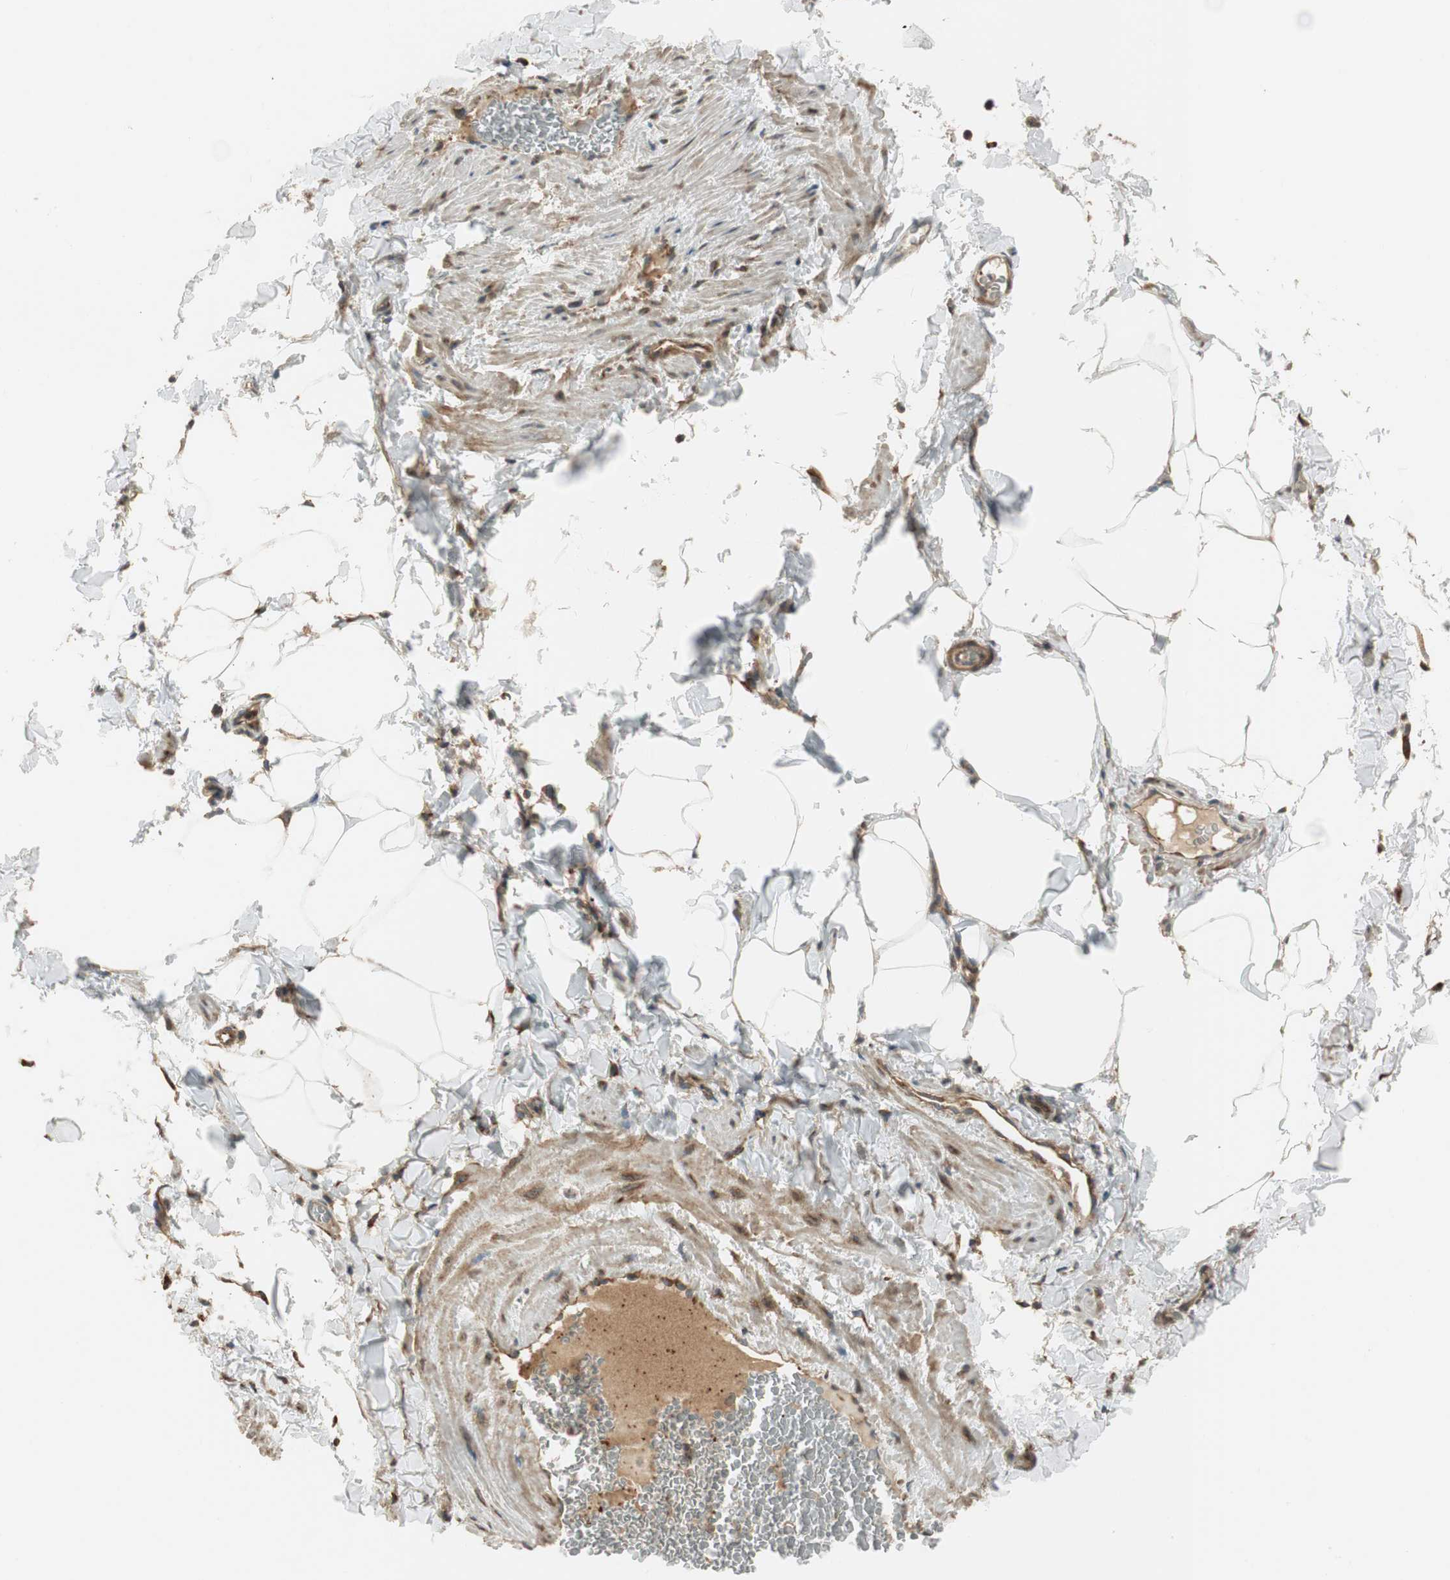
{"staining": {"intensity": "moderate", "quantity": "25%-75%", "location": "cytoplasmic/membranous"}, "tissue": "adipose tissue", "cell_type": "Adipocytes", "image_type": "normal", "snomed": [{"axis": "morphology", "description": "Normal tissue, NOS"}, {"axis": "topography", "description": "Vascular tissue"}], "caption": "Moderate cytoplasmic/membranous protein positivity is present in about 25%-75% of adipocytes in adipose tissue. Nuclei are stained in blue.", "gene": "PRKG1", "patient": {"sex": "male", "age": 41}}